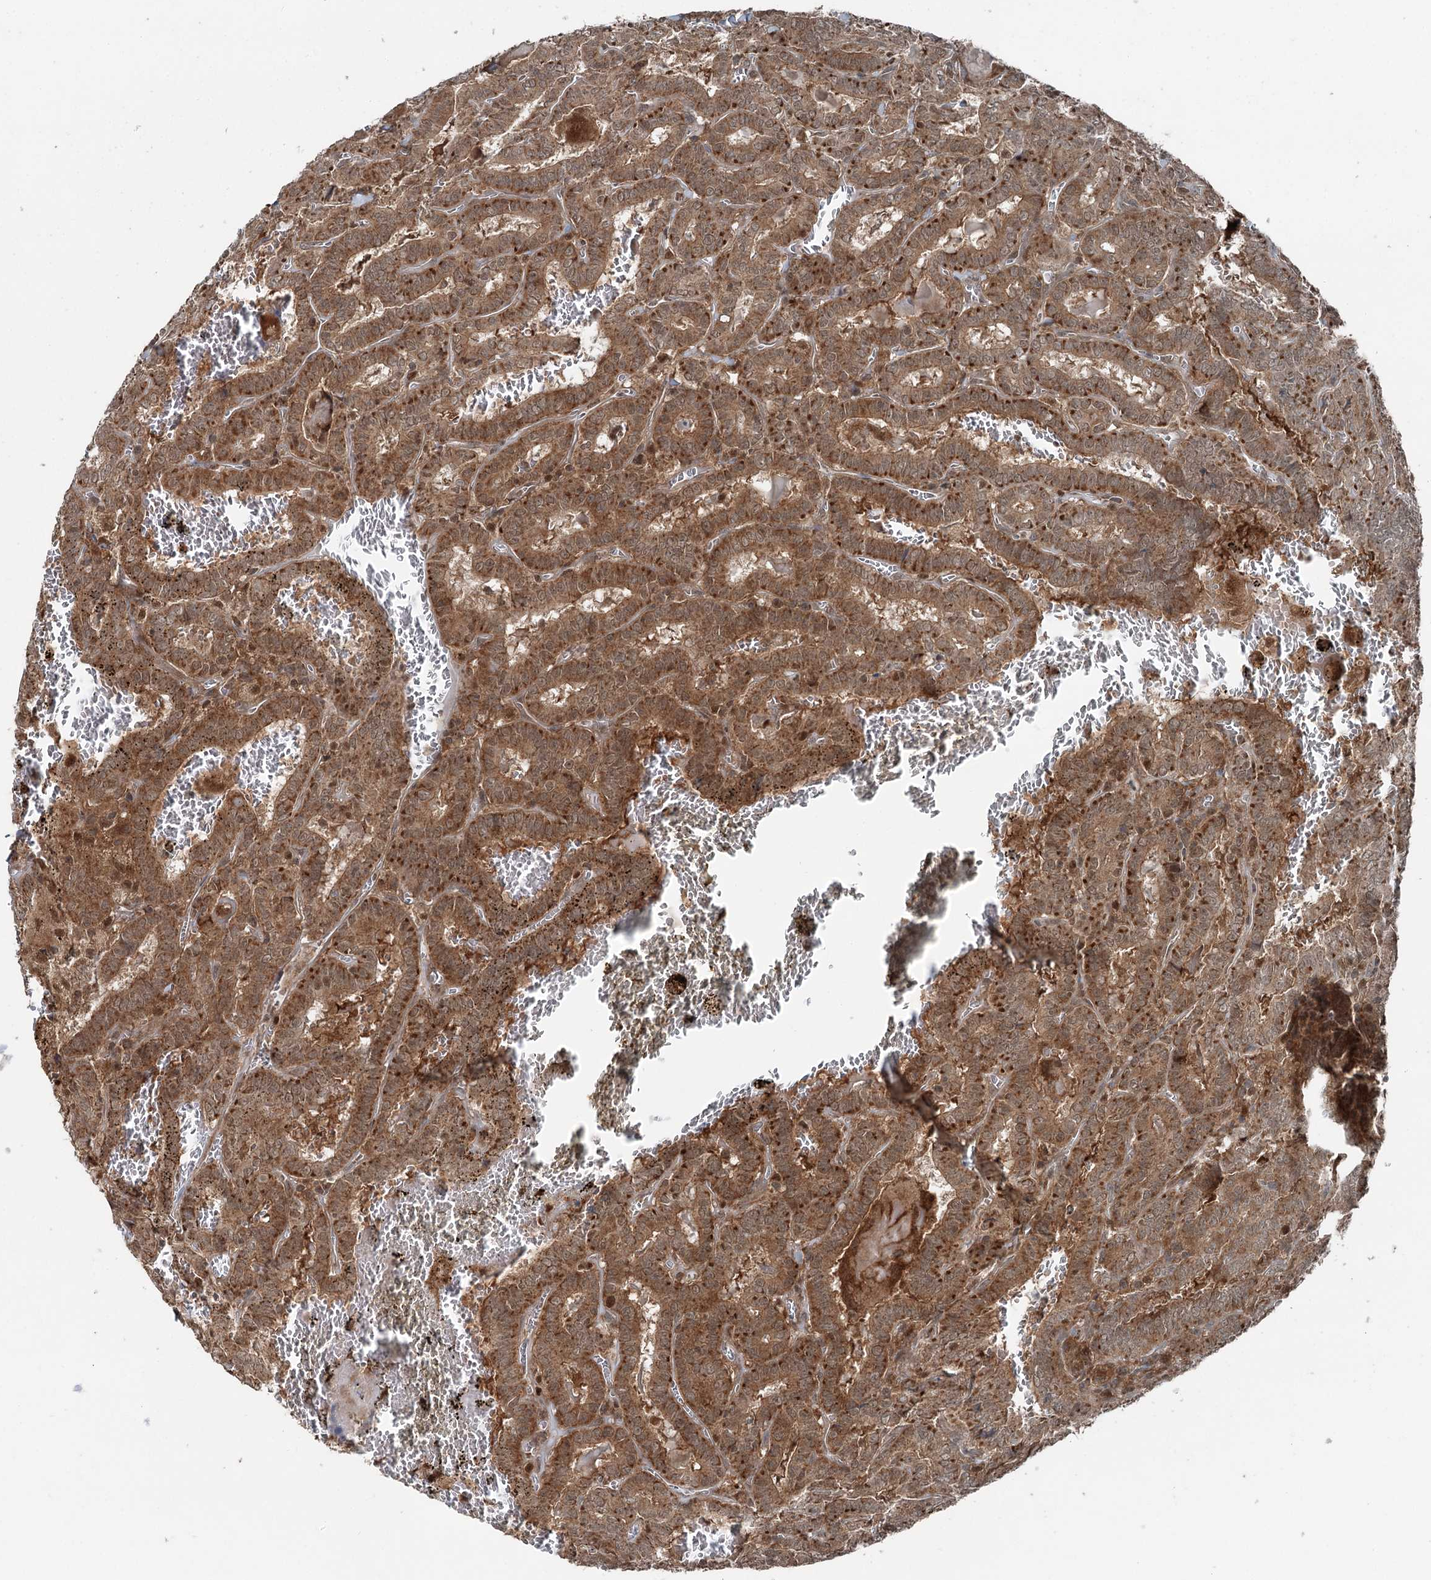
{"staining": {"intensity": "moderate", "quantity": ">75%", "location": "cytoplasmic/membranous"}, "tissue": "thyroid cancer", "cell_type": "Tumor cells", "image_type": "cancer", "snomed": [{"axis": "morphology", "description": "Papillary adenocarcinoma, NOS"}, {"axis": "topography", "description": "Thyroid gland"}], "caption": "Protein expression analysis of thyroid cancer (papillary adenocarcinoma) displays moderate cytoplasmic/membranous expression in about >75% of tumor cells. The staining was performed using DAB, with brown indicating positive protein expression. Nuclei are stained blue with hematoxylin.", "gene": "WAPL", "patient": {"sex": "female", "age": 72}}